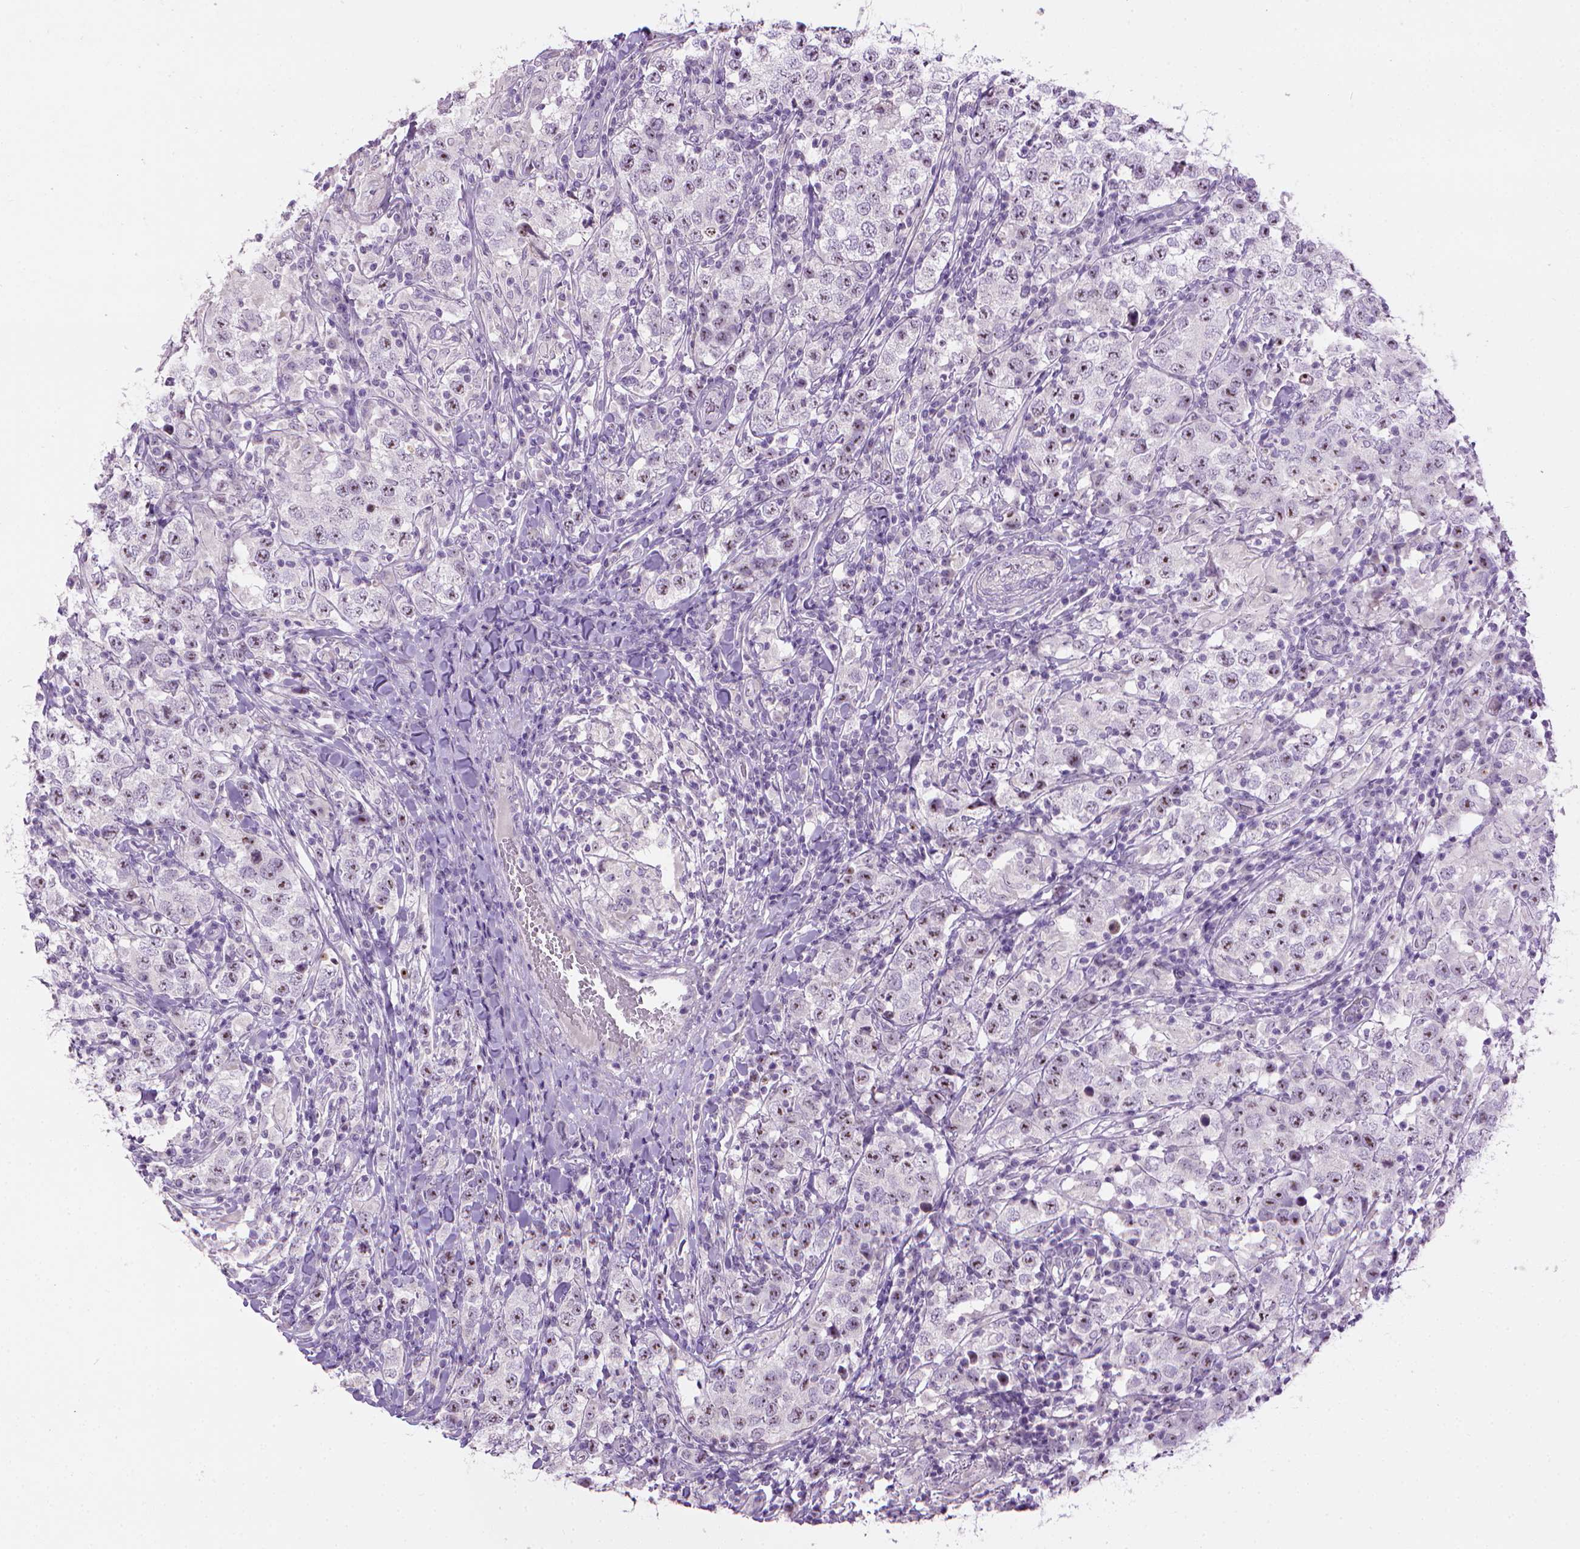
{"staining": {"intensity": "moderate", "quantity": "25%-75%", "location": "nuclear"}, "tissue": "testis cancer", "cell_type": "Tumor cells", "image_type": "cancer", "snomed": [{"axis": "morphology", "description": "Seminoma, NOS"}, {"axis": "morphology", "description": "Carcinoma, Embryonal, NOS"}, {"axis": "topography", "description": "Testis"}], "caption": "Seminoma (testis) stained with IHC demonstrates moderate nuclear staining in approximately 25%-75% of tumor cells. Immunohistochemistry (ihc) stains the protein in brown and the nuclei are stained blue.", "gene": "UTP4", "patient": {"sex": "male", "age": 41}}